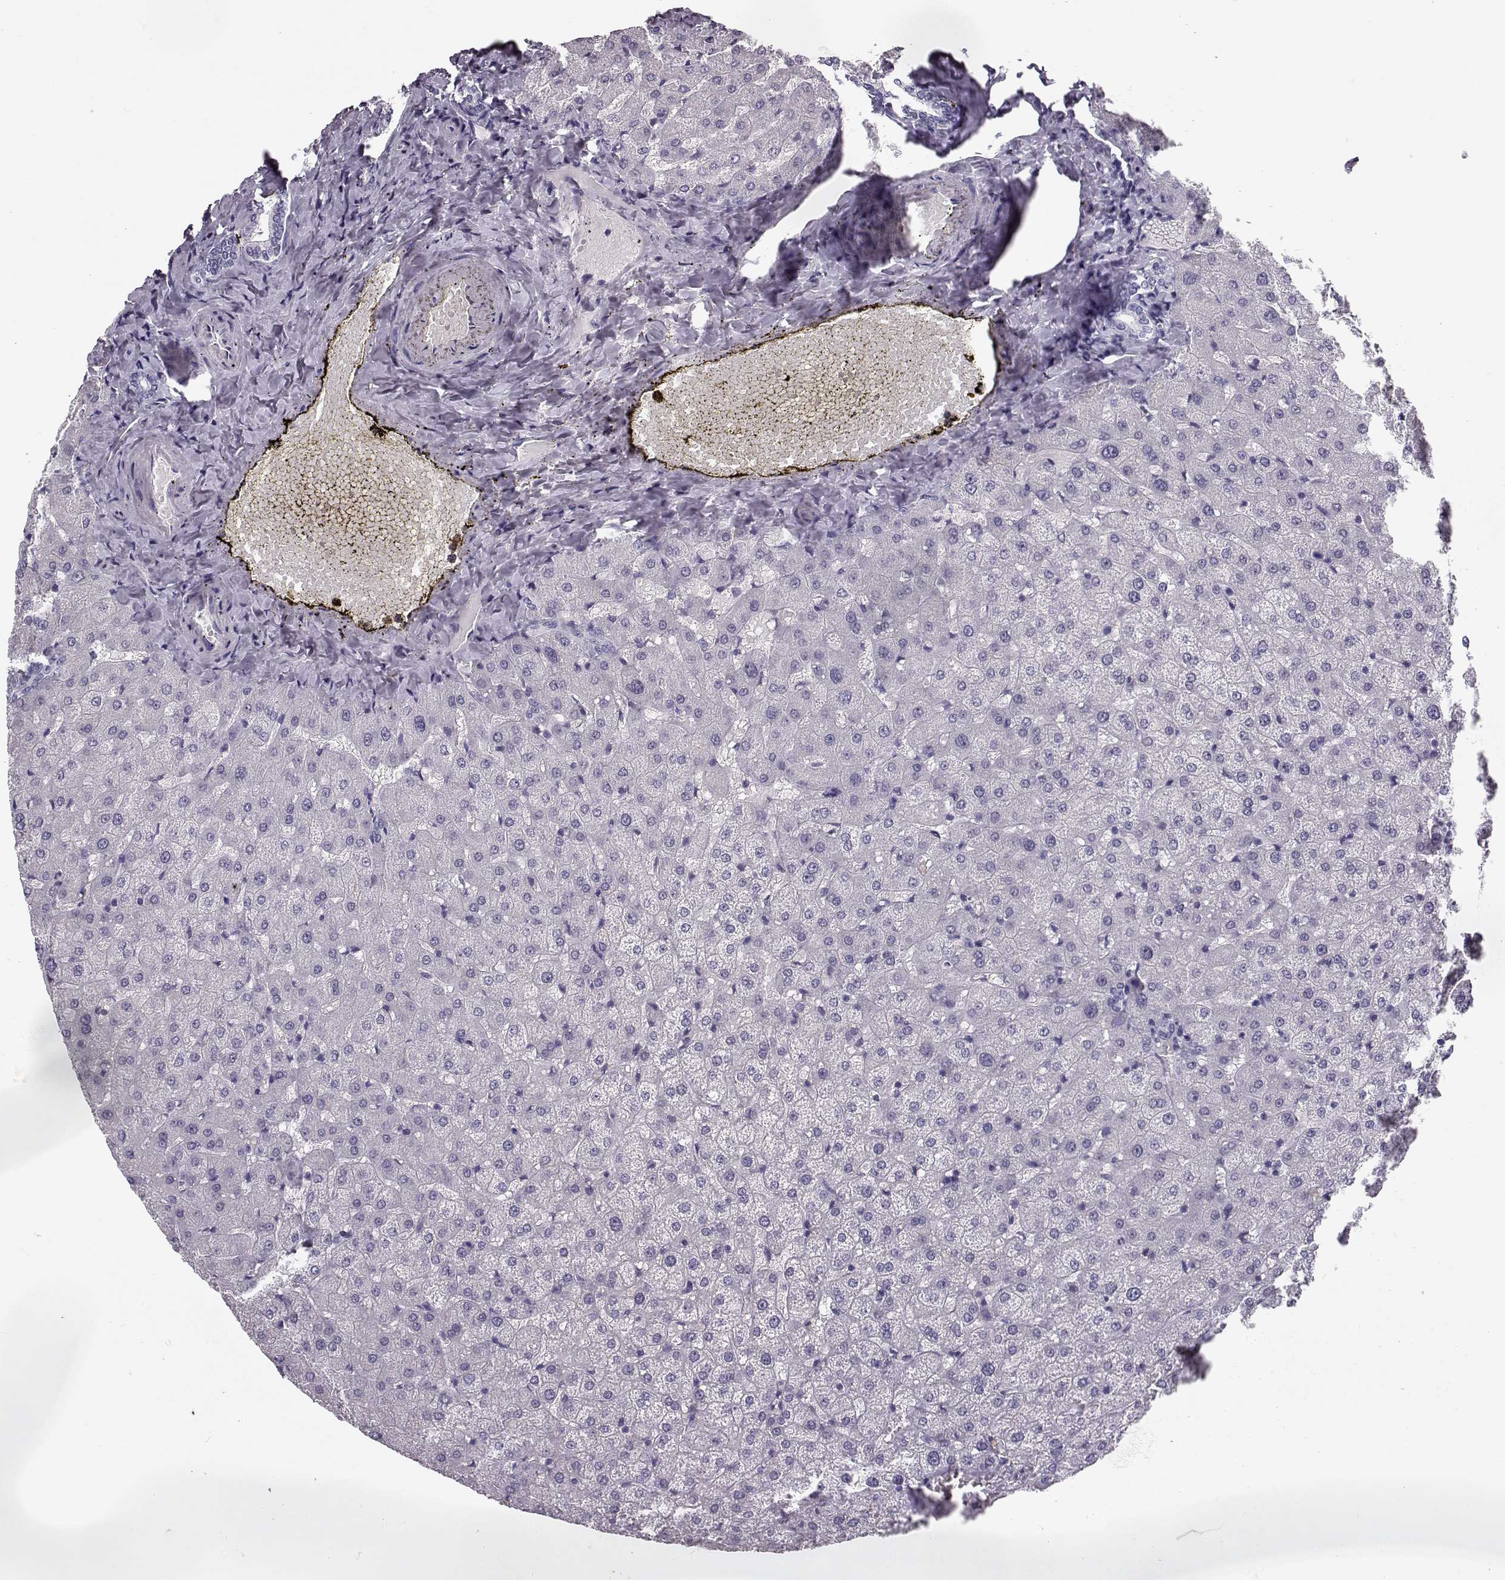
{"staining": {"intensity": "negative", "quantity": "none", "location": "none"}, "tissue": "liver", "cell_type": "Cholangiocytes", "image_type": "normal", "snomed": [{"axis": "morphology", "description": "Normal tissue, NOS"}, {"axis": "topography", "description": "Liver"}], "caption": "Immunohistochemistry (IHC) image of benign human liver stained for a protein (brown), which reveals no positivity in cholangiocytes.", "gene": "BFSP2", "patient": {"sex": "female", "age": 50}}